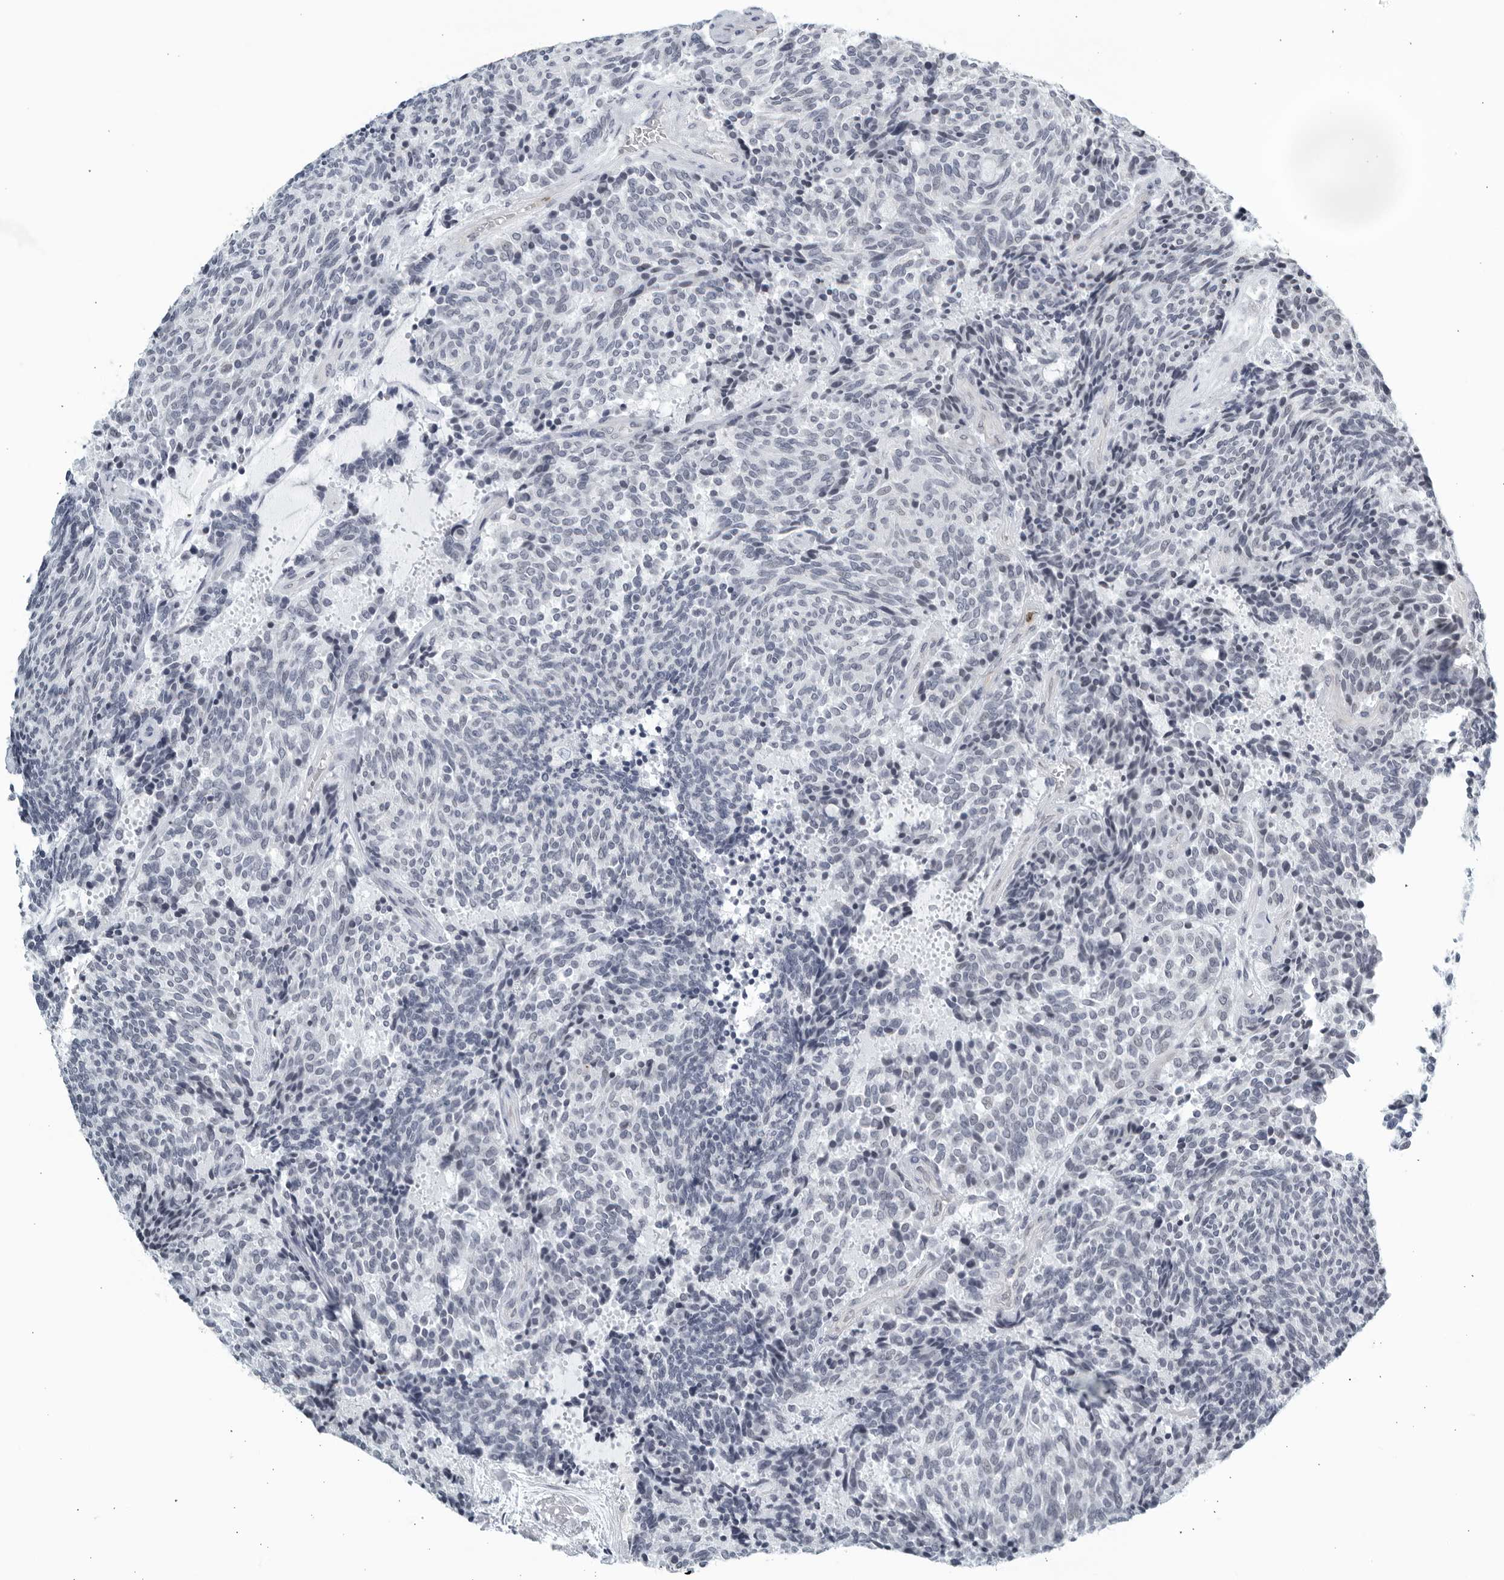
{"staining": {"intensity": "negative", "quantity": "none", "location": "none"}, "tissue": "carcinoid", "cell_type": "Tumor cells", "image_type": "cancer", "snomed": [{"axis": "morphology", "description": "Carcinoid, malignant, NOS"}, {"axis": "topography", "description": "Pancreas"}], "caption": "Carcinoid was stained to show a protein in brown. There is no significant staining in tumor cells.", "gene": "KLK7", "patient": {"sex": "female", "age": 54}}